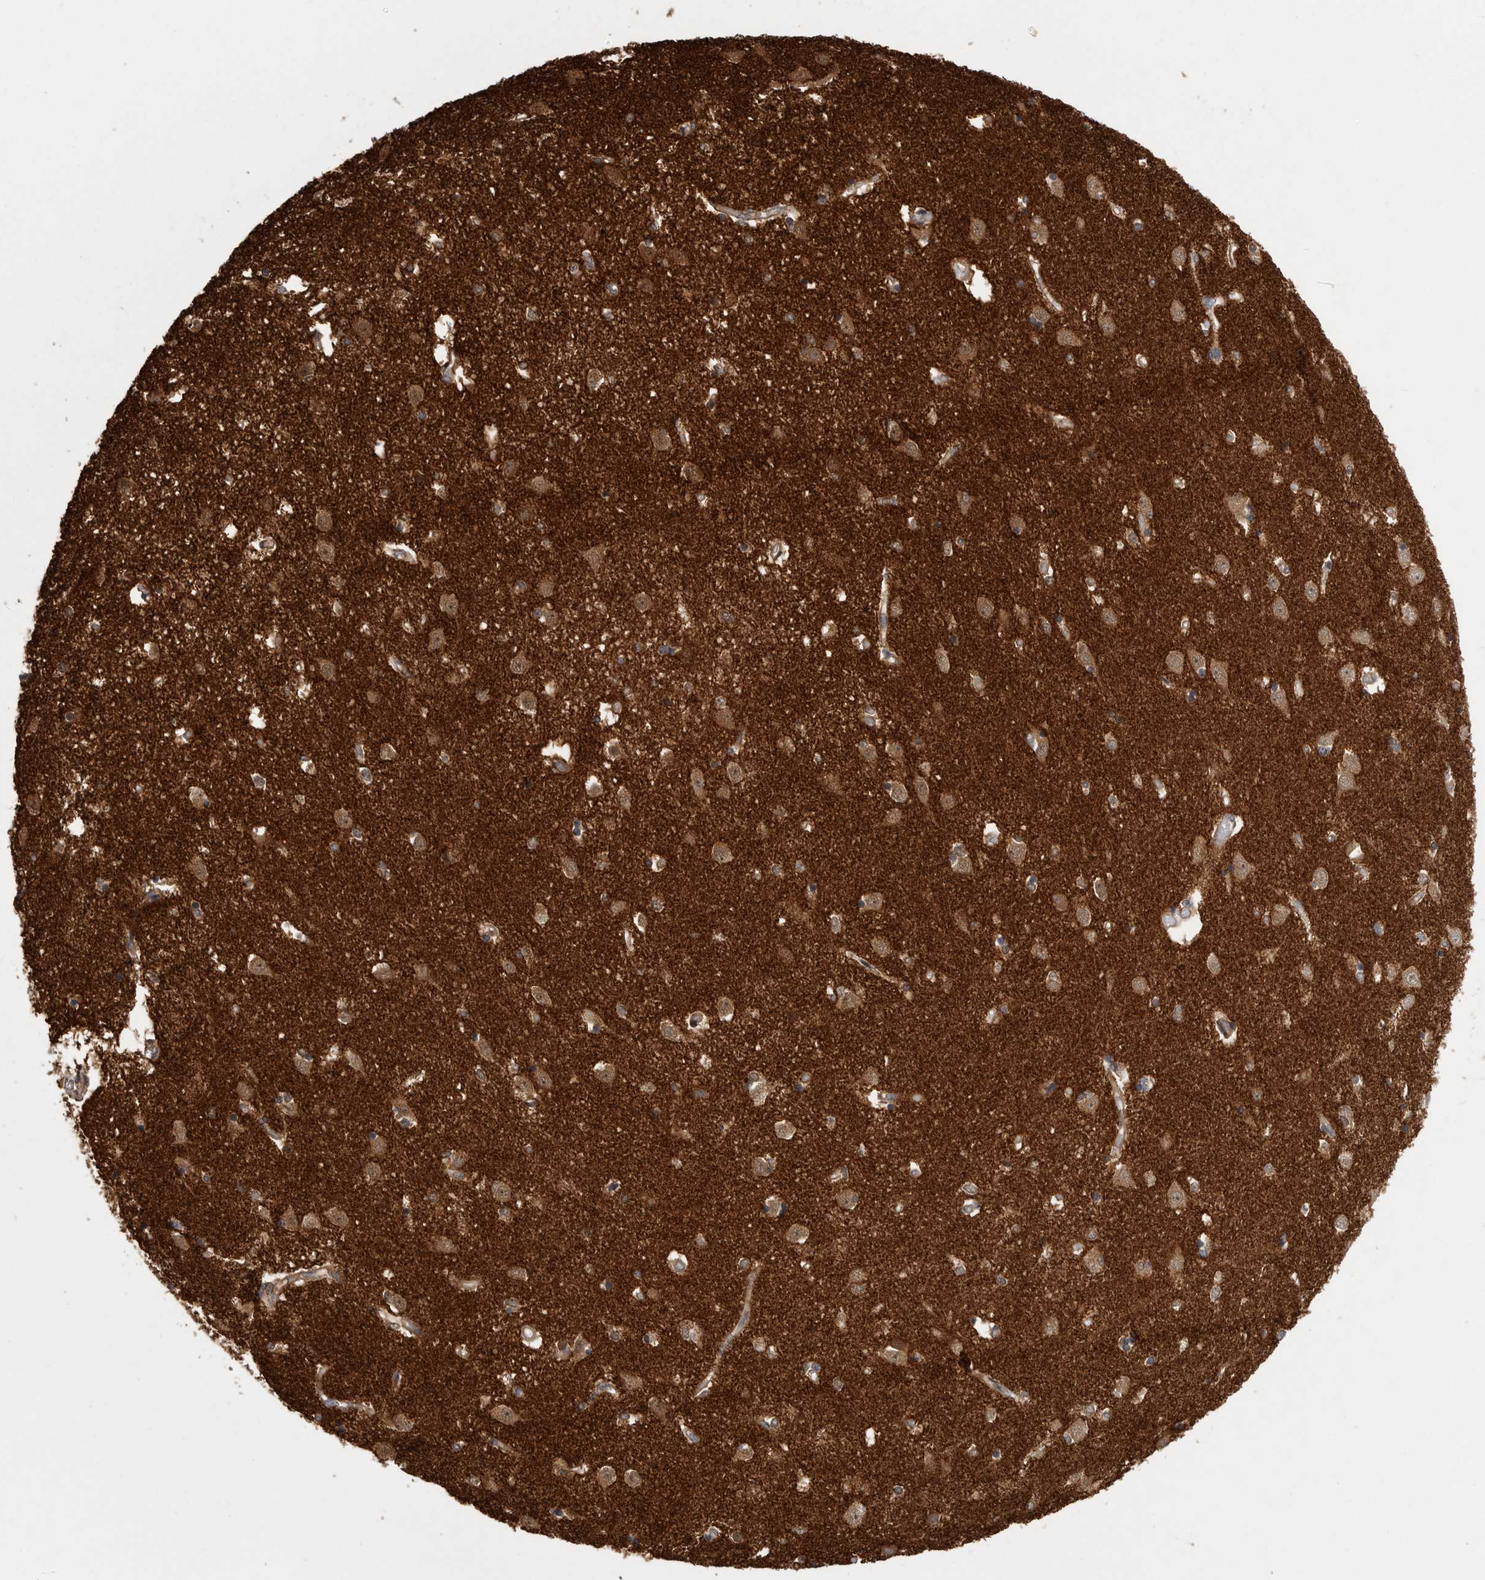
{"staining": {"intensity": "negative", "quantity": "none", "location": "none"}, "tissue": "caudate", "cell_type": "Glial cells", "image_type": "normal", "snomed": [{"axis": "morphology", "description": "Normal tissue, NOS"}, {"axis": "topography", "description": "Lateral ventricle wall"}], "caption": "This histopathology image is of benign caudate stained with immunohistochemistry (IHC) to label a protein in brown with the nuclei are counter-stained blue. There is no positivity in glial cells. The staining is performed using DAB (3,3'-diaminobenzidine) brown chromogen with nuclei counter-stained in using hematoxylin.", "gene": "OXR1", "patient": {"sex": "male", "age": 45}}